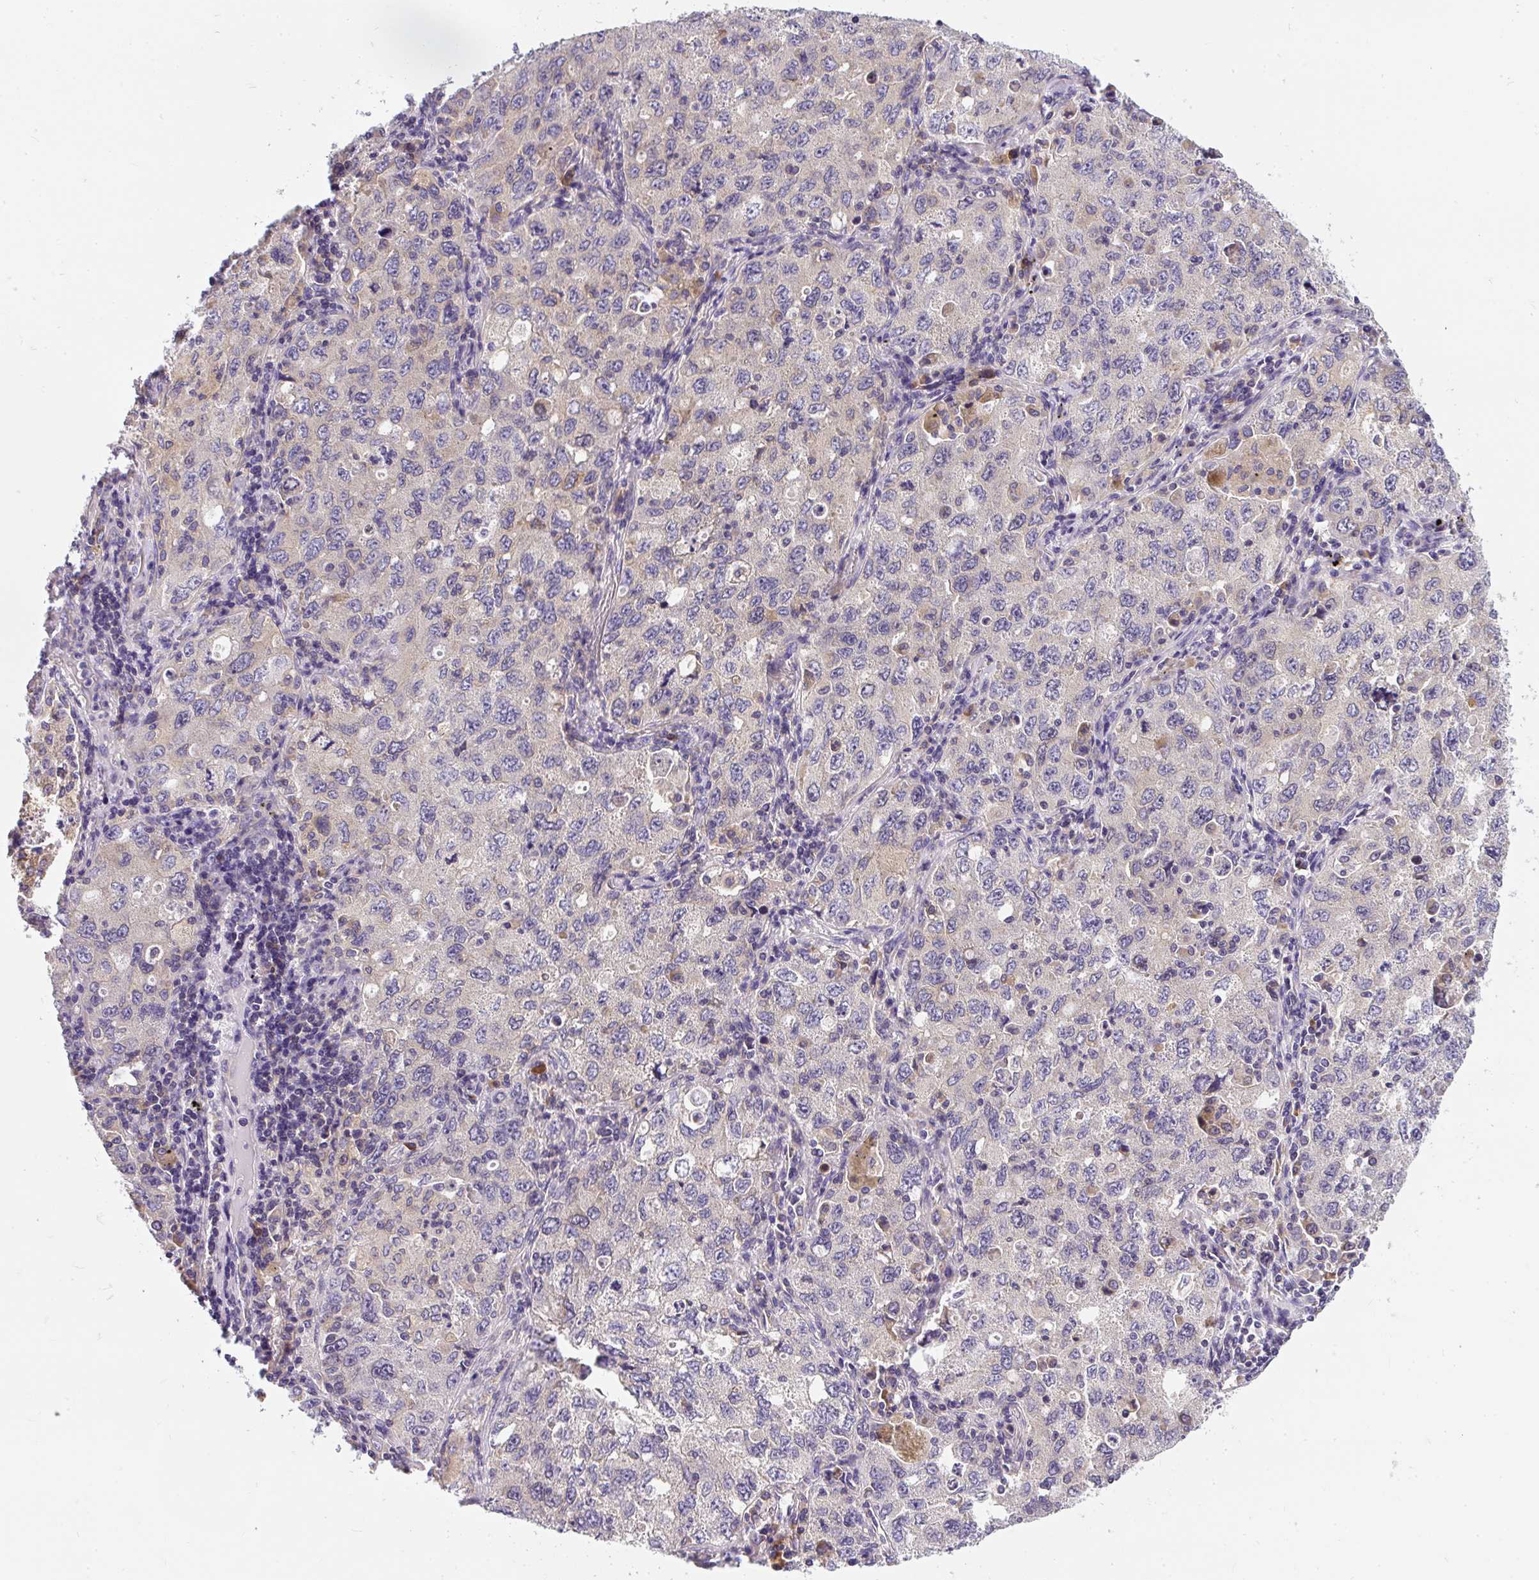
{"staining": {"intensity": "negative", "quantity": "none", "location": "none"}, "tissue": "lung cancer", "cell_type": "Tumor cells", "image_type": "cancer", "snomed": [{"axis": "morphology", "description": "Adenocarcinoma, NOS"}, {"axis": "topography", "description": "Lung"}], "caption": "This is a photomicrograph of immunohistochemistry staining of adenocarcinoma (lung), which shows no staining in tumor cells. Nuclei are stained in blue.", "gene": "CYP20A1", "patient": {"sex": "female", "age": 57}}